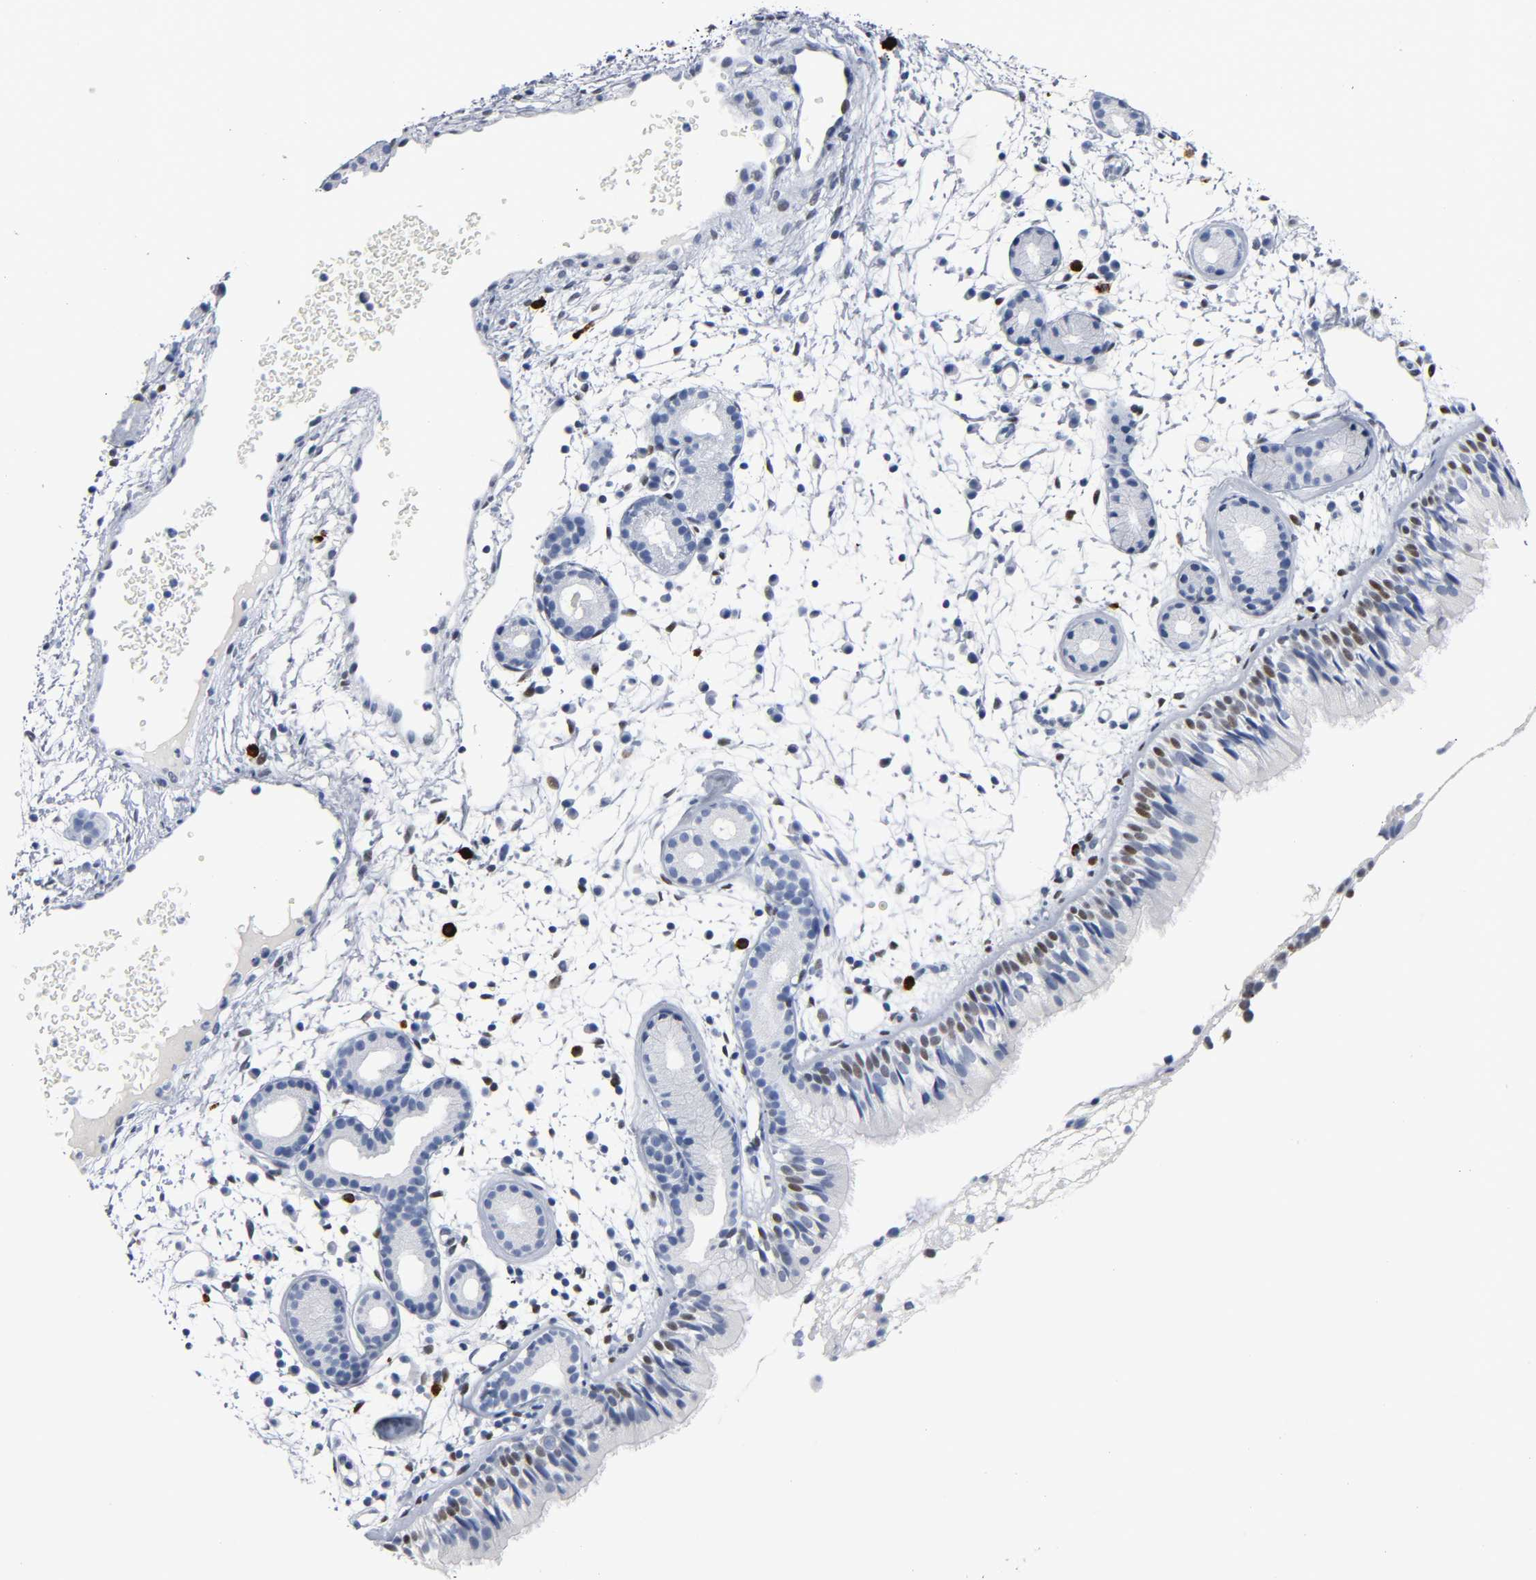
{"staining": {"intensity": "moderate", "quantity": "25%-75%", "location": "nuclear"}, "tissue": "nasopharynx", "cell_type": "Respiratory epithelial cells", "image_type": "normal", "snomed": [{"axis": "morphology", "description": "Normal tissue, NOS"}, {"axis": "morphology", "description": "Inflammation, NOS"}, {"axis": "topography", "description": "Nasopharynx"}], "caption": "High-magnification brightfield microscopy of normal nasopharynx stained with DAB (brown) and counterstained with hematoxylin (blue). respiratory epithelial cells exhibit moderate nuclear positivity is present in about25%-75% of cells.", "gene": "NAB2", "patient": {"sex": "female", "age": 55}}